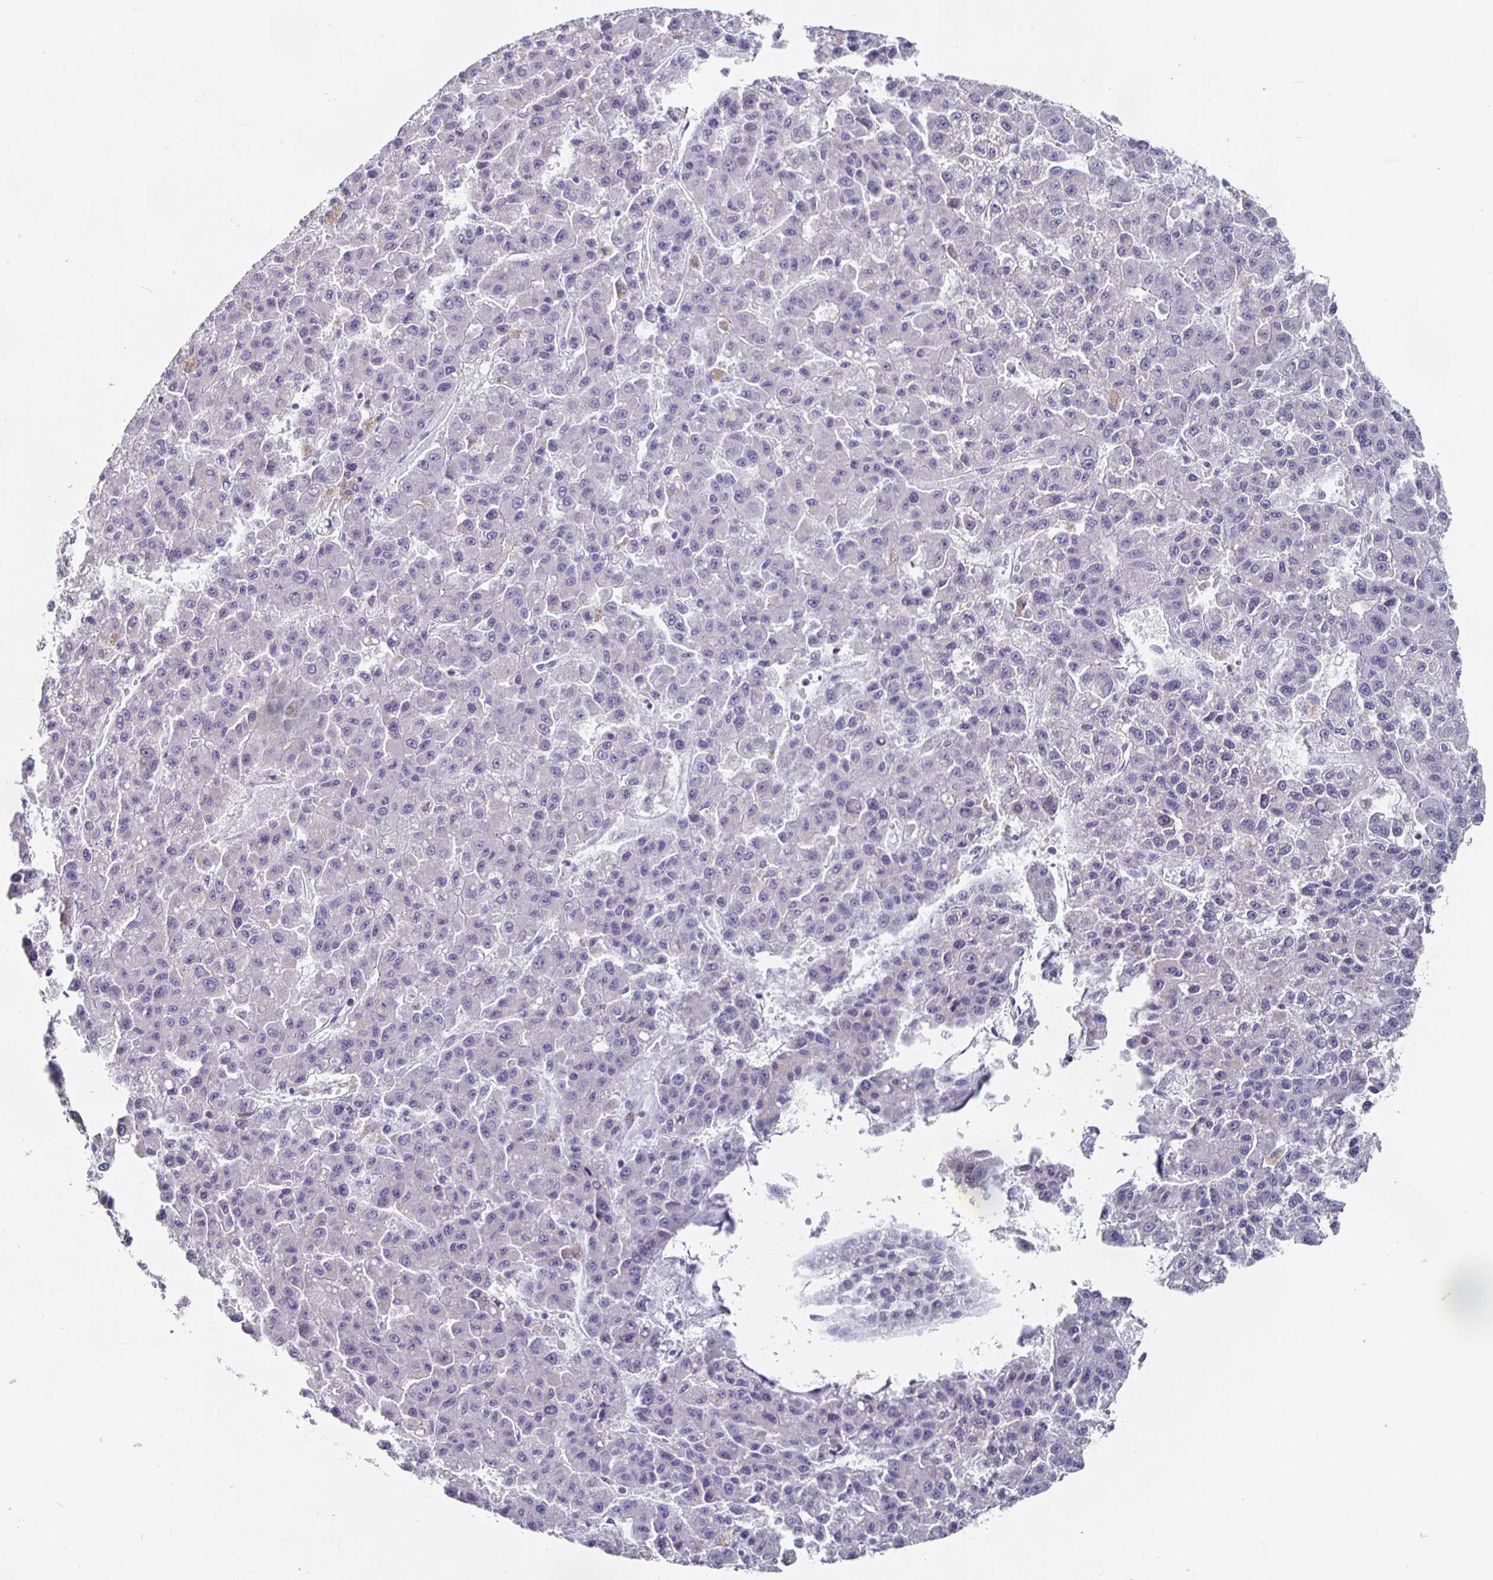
{"staining": {"intensity": "negative", "quantity": "none", "location": "none"}, "tissue": "liver cancer", "cell_type": "Tumor cells", "image_type": "cancer", "snomed": [{"axis": "morphology", "description": "Carcinoma, Hepatocellular, NOS"}, {"axis": "topography", "description": "Liver"}], "caption": "DAB immunohistochemical staining of liver cancer shows no significant expression in tumor cells.", "gene": "RUNX2", "patient": {"sex": "male", "age": 70}}